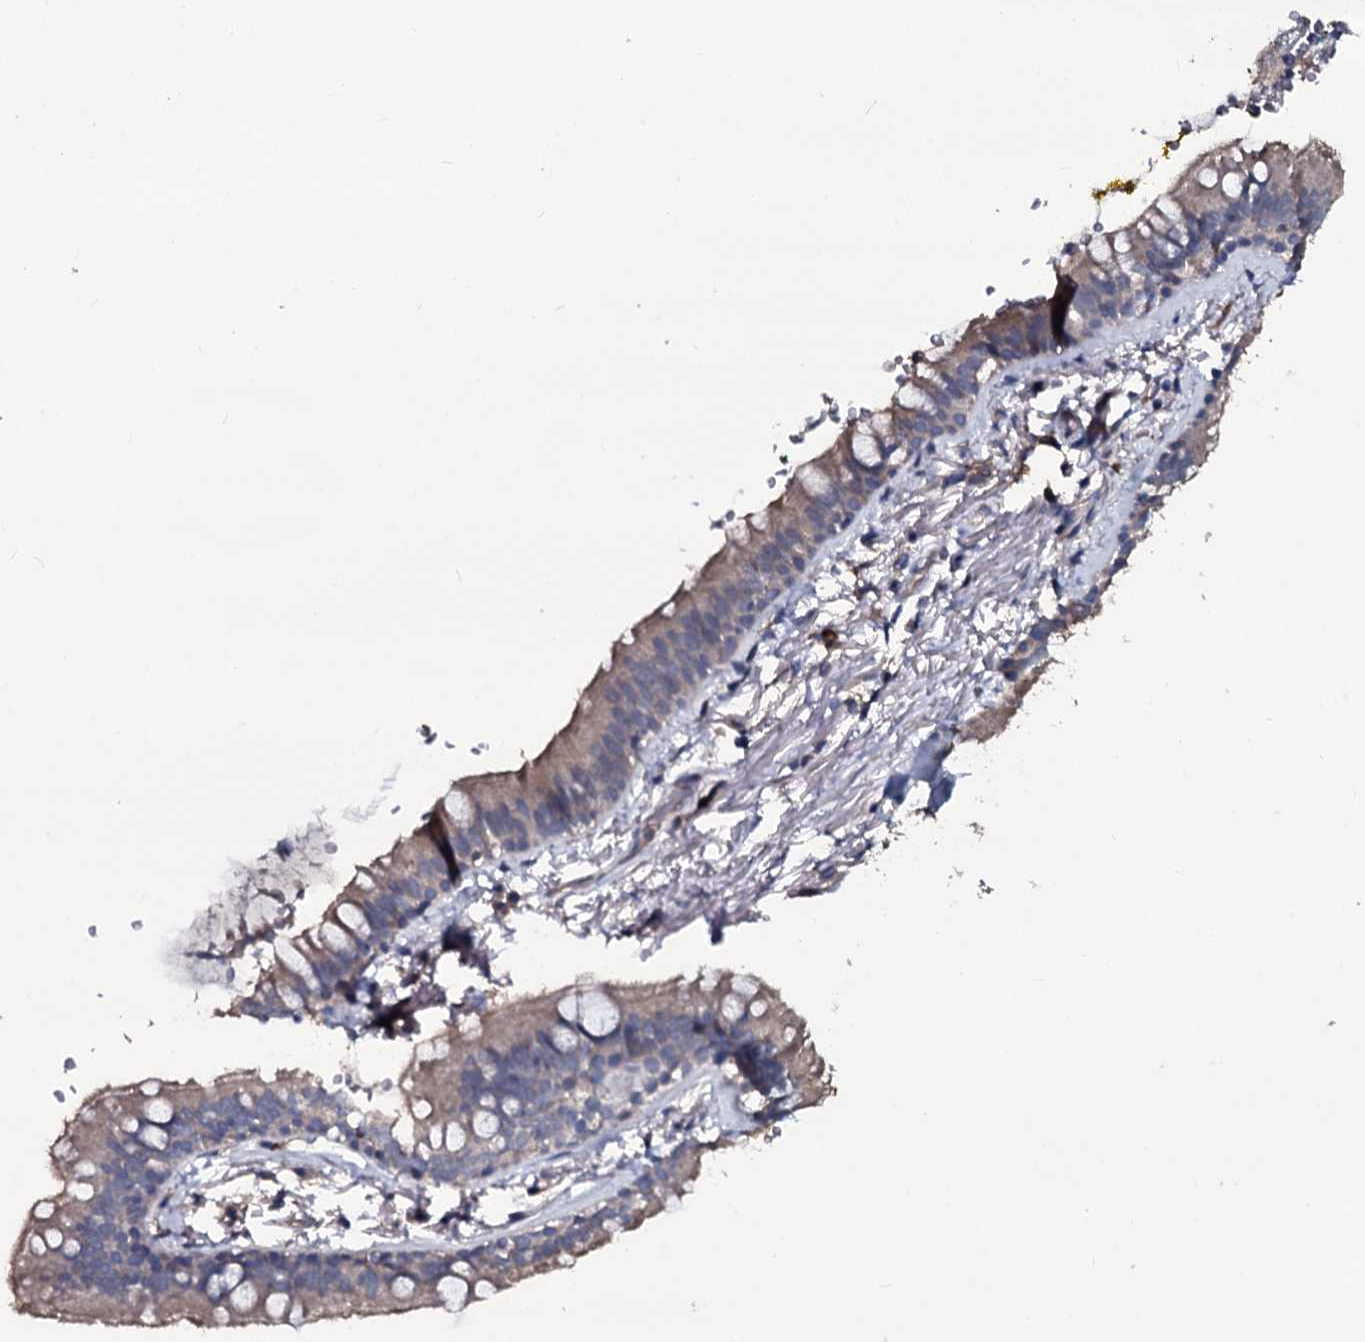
{"staining": {"intensity": "negative", "quantity": "none", "location": "none"}, "tissue": "adipose tissue", "cell_type": "Adipocytes", "image_type": "normal", "snomed": [{"axis": "morphology", "description": "Normal tissue, NOS"}, {"axis": "topography", "description": "Lymph node"}, {"axis": "topography", "description": "Bronchus"}], "caption": "Immunohistochemical staining of unremarkable human adipose tissue exhibits no significant positivity in adipocytes.", "gene": "IL12B", "patient": {"sex": "male", "age": 63}}